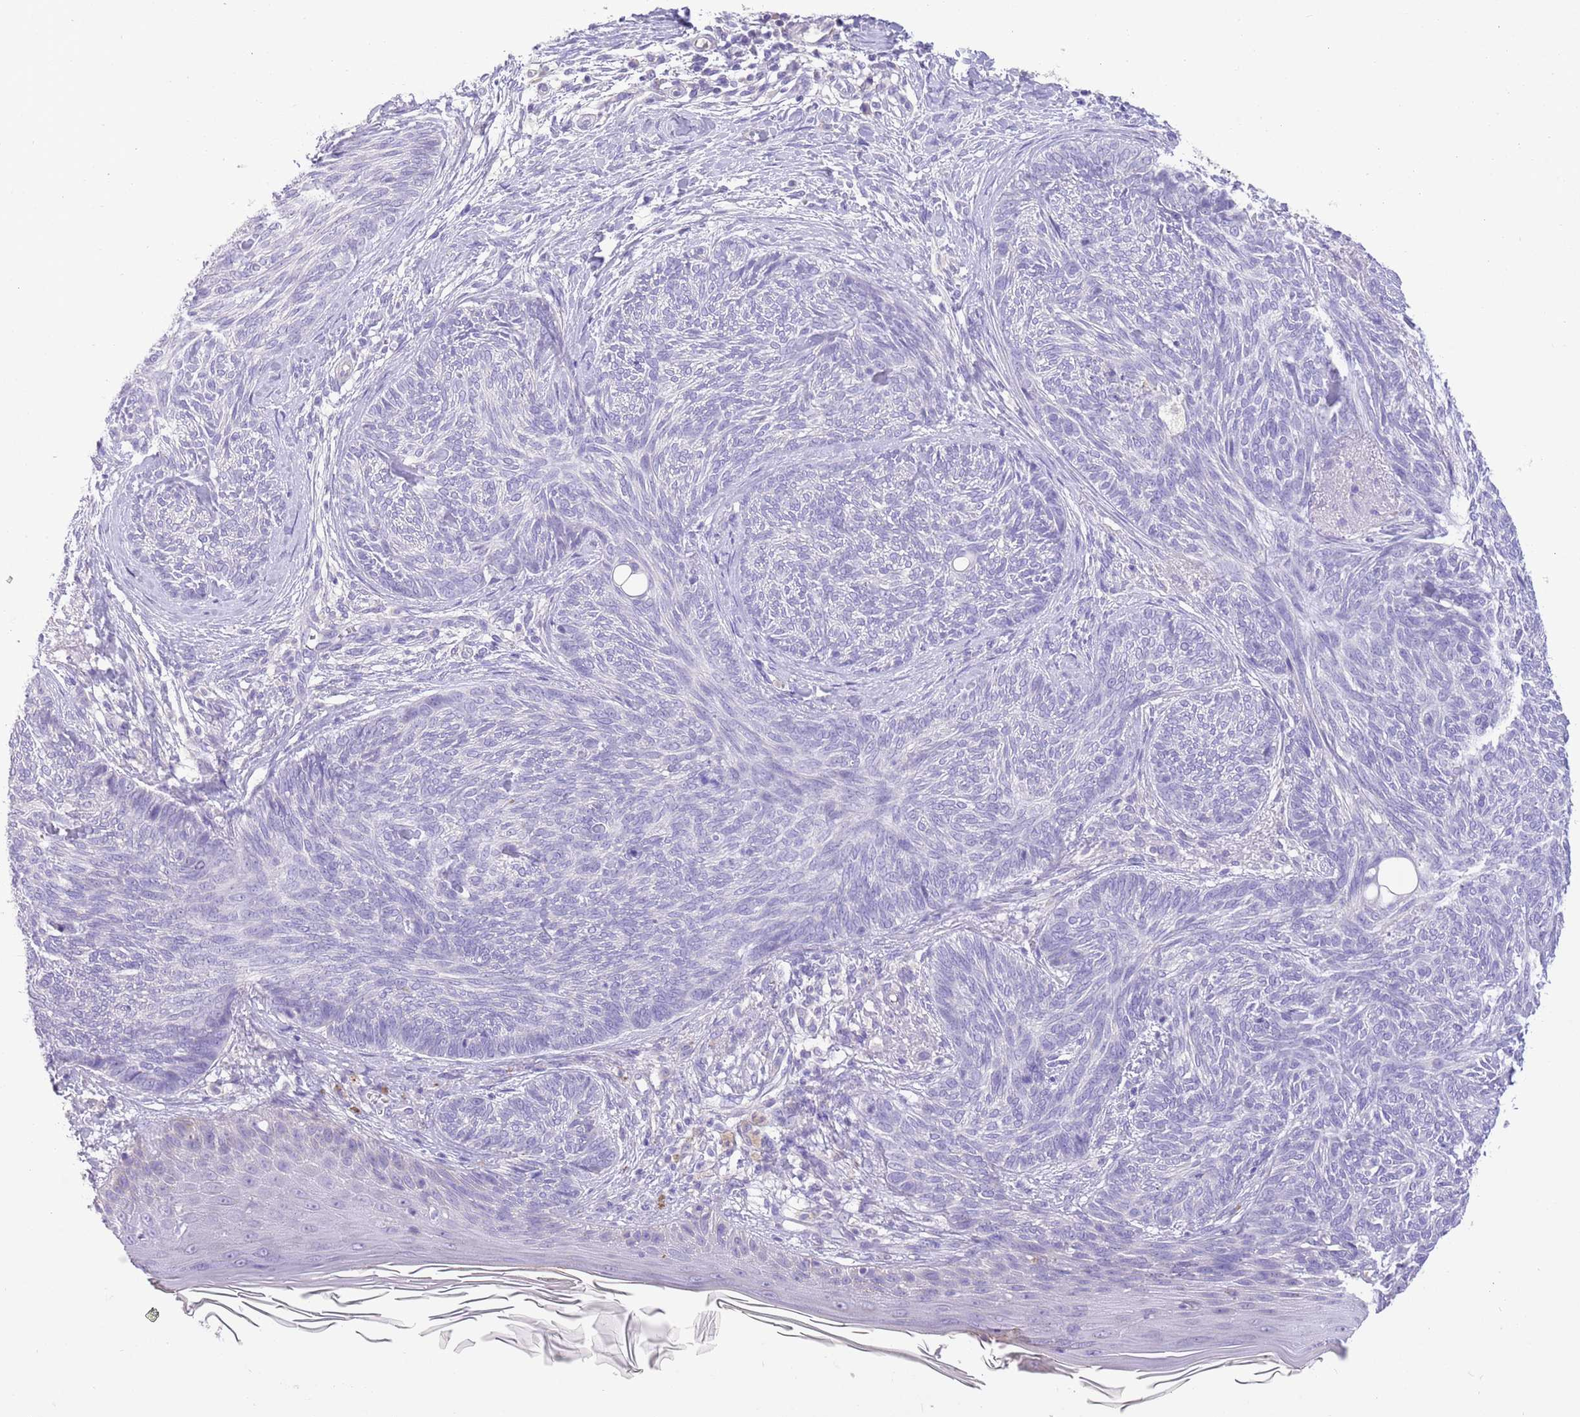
{"staining": {"intensity": "negative", "quantity": "none", "location": "none"}, "tissue": "skin cancer", "cell_type": "Tumor cells", "image_type": "cancer", "snomed": [{"axis": "morphology", "description": "Basal cell carcinoma"}, {"axis": "topography", "description": "Skin"}], "caption": "An IHC image of skin cancer (basal cell carcinoma) is shown. There is no staining in tumor cells of skin cancer (basal cell carcinoma).", "gene": "SFTPA1", "patient": {"sex": "male", "age": 73}}